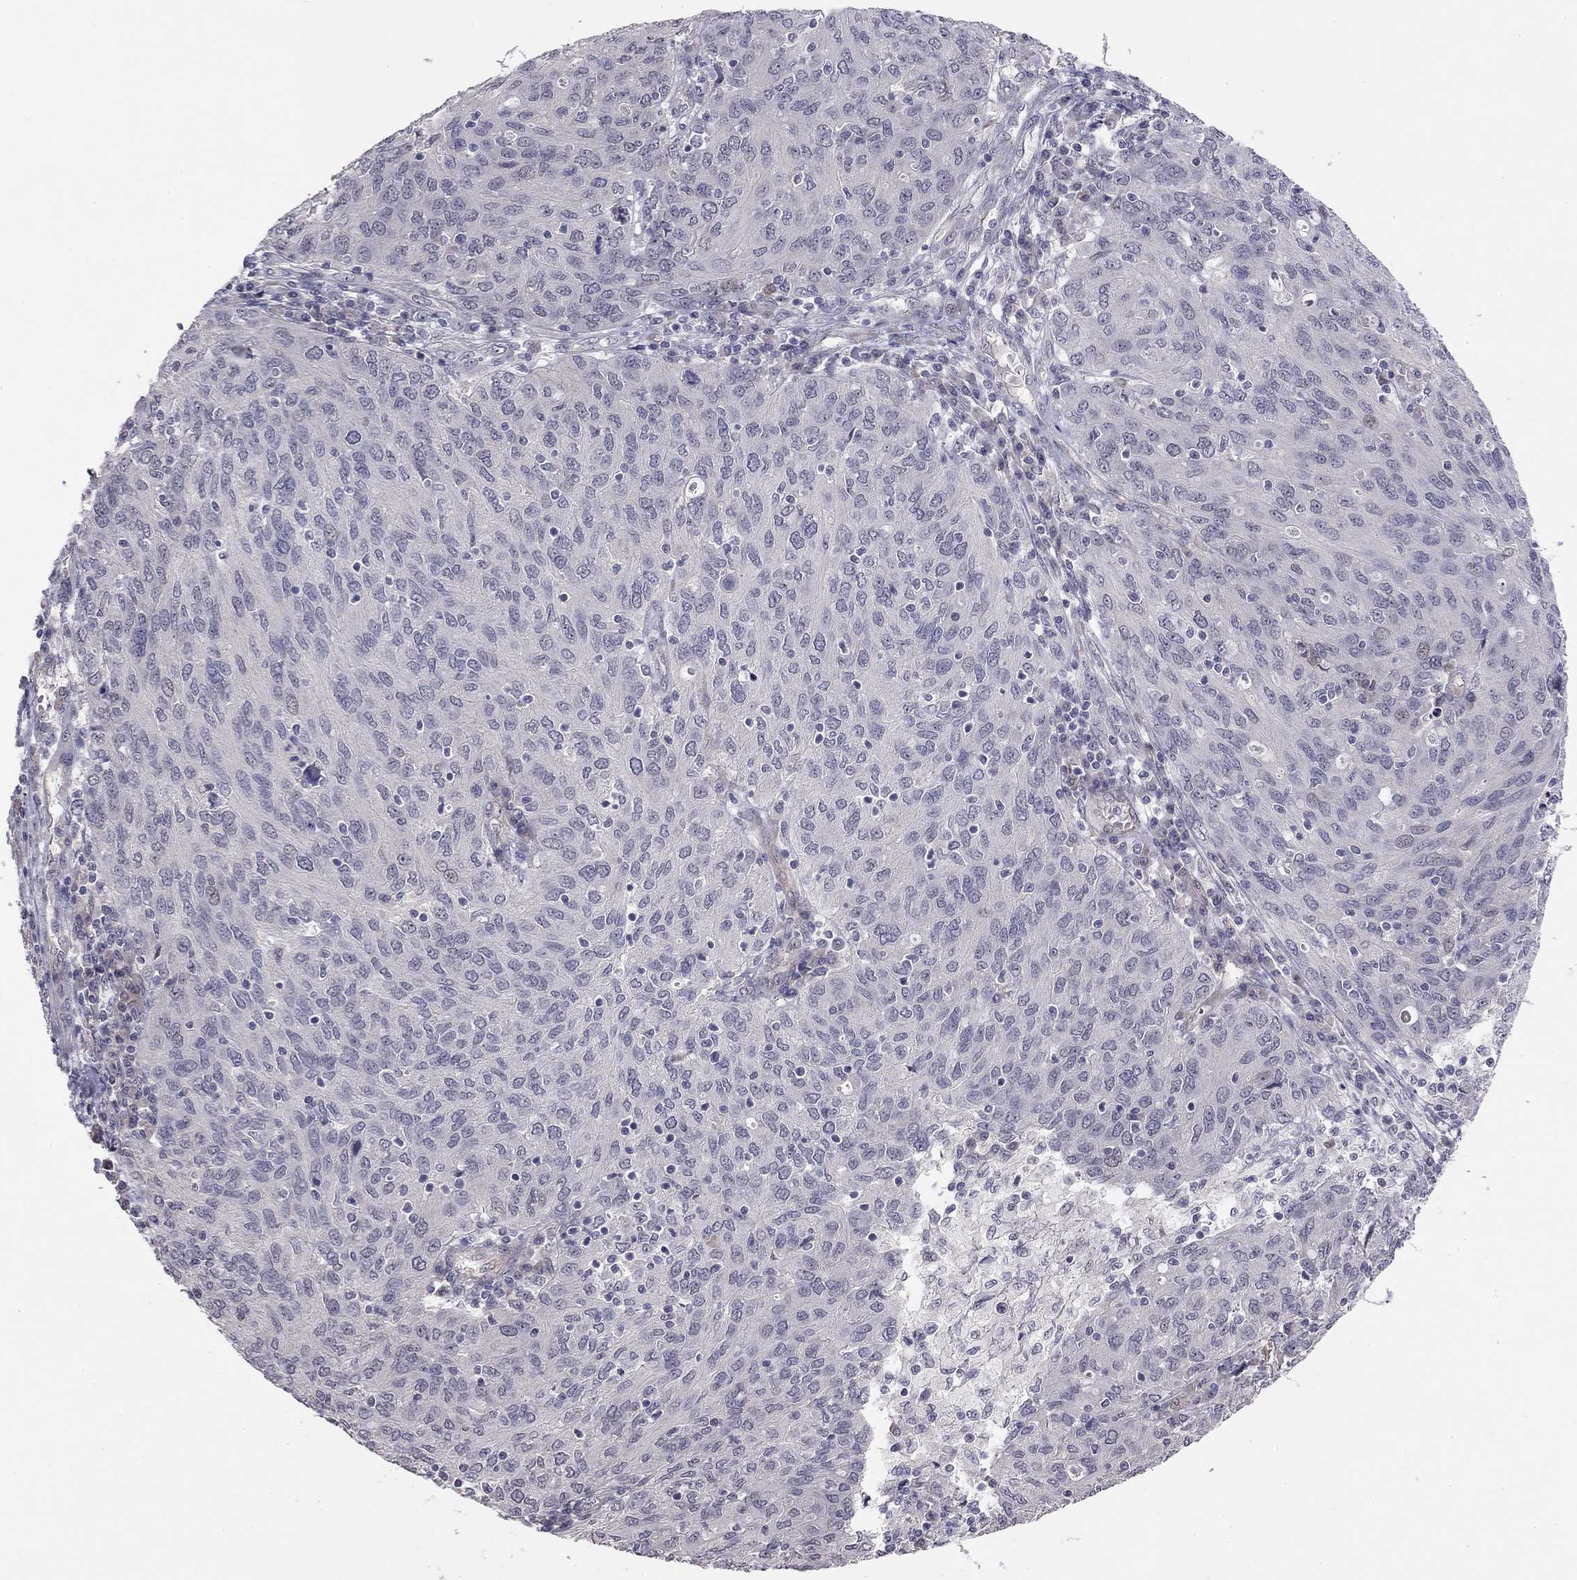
{"staining": {"intensity": "negative", "quantity": "none", "location": "none"}, "tissue": "ovarian cancer", "cell_type": "Tumor cells", "image_type": "cancer", "snomed": [{"axis": "morphology", "description": "Carcinoma, endometroid"}, {"axis": "topography", "description": "Ovary"}], "caption": "Immunohistochemistry (IHC) photomicrograph of endometroid carcinoma (ovarian) stained for a protein (brown), which demonstrates no staining in tumor cells.", "gene": "STXBP6", "patient": {"sex": "female", "age": 50}}